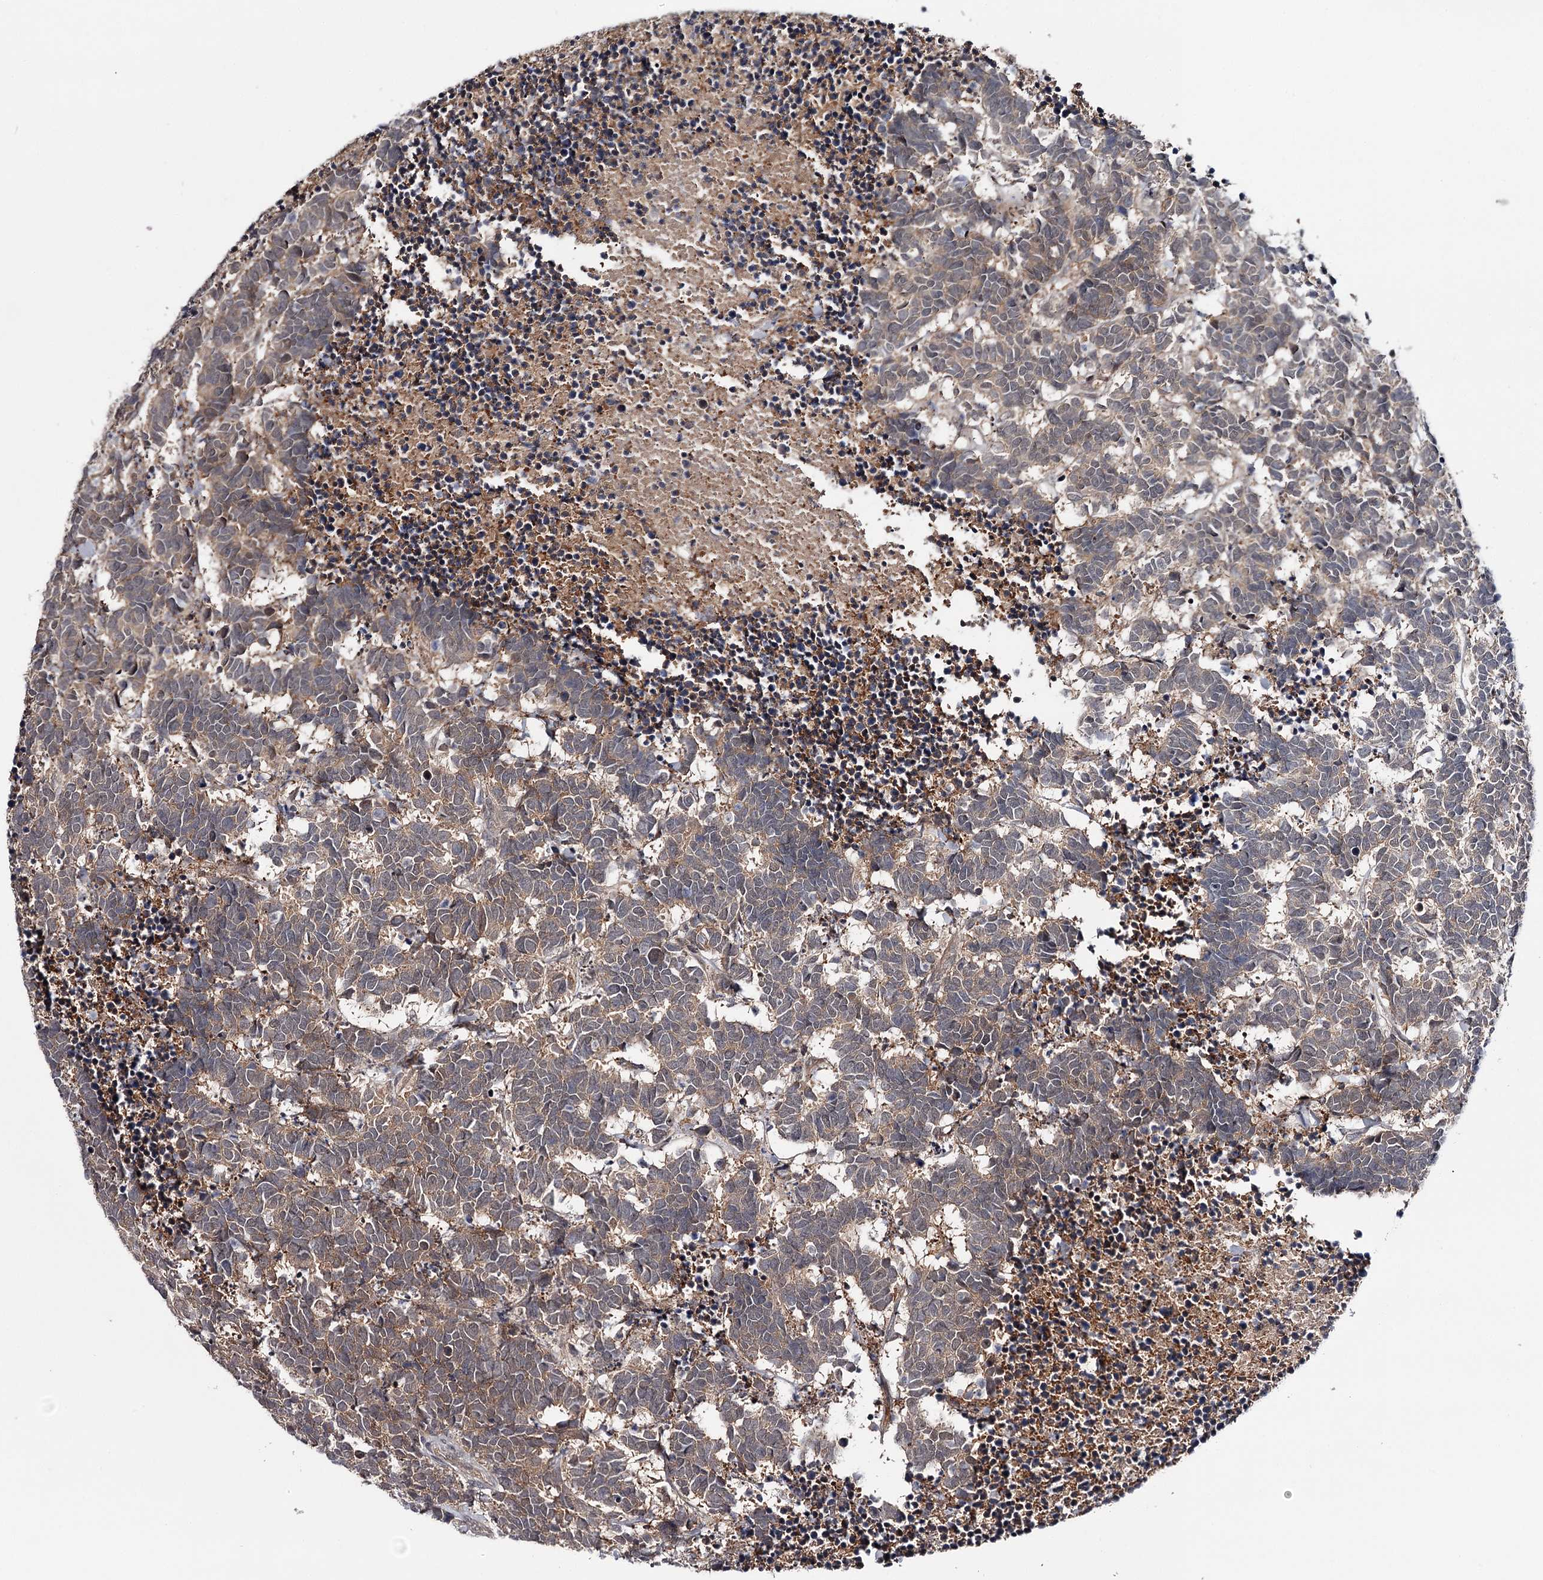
{"staining": {"intensity": "weak", "quantity": "<25%", "location": "cytoplasmic/membranous"}, "tissue": "carcinoid", "cell_type": "Tumor cells", "image_type": "cancer", "snomed": [{"axis": "morphology", "description": "Carcinoma, NOS"}, {"axis": "morphology", "description": "Carcinoid, malignant, NOS"}, {"axis": "topography", "description": "Urinary bladder"}], "caption": "Carcinoma was stained to show a protein in brown. There is no significant positivity in tumor cells. (Stains: DAB immunohistochemistry with hematoxylin counter stain, Microscopy: brightfield microscopy at high magnification).", "gene": "GTSF1", "patient": {"sex": "male", "age": 57}}